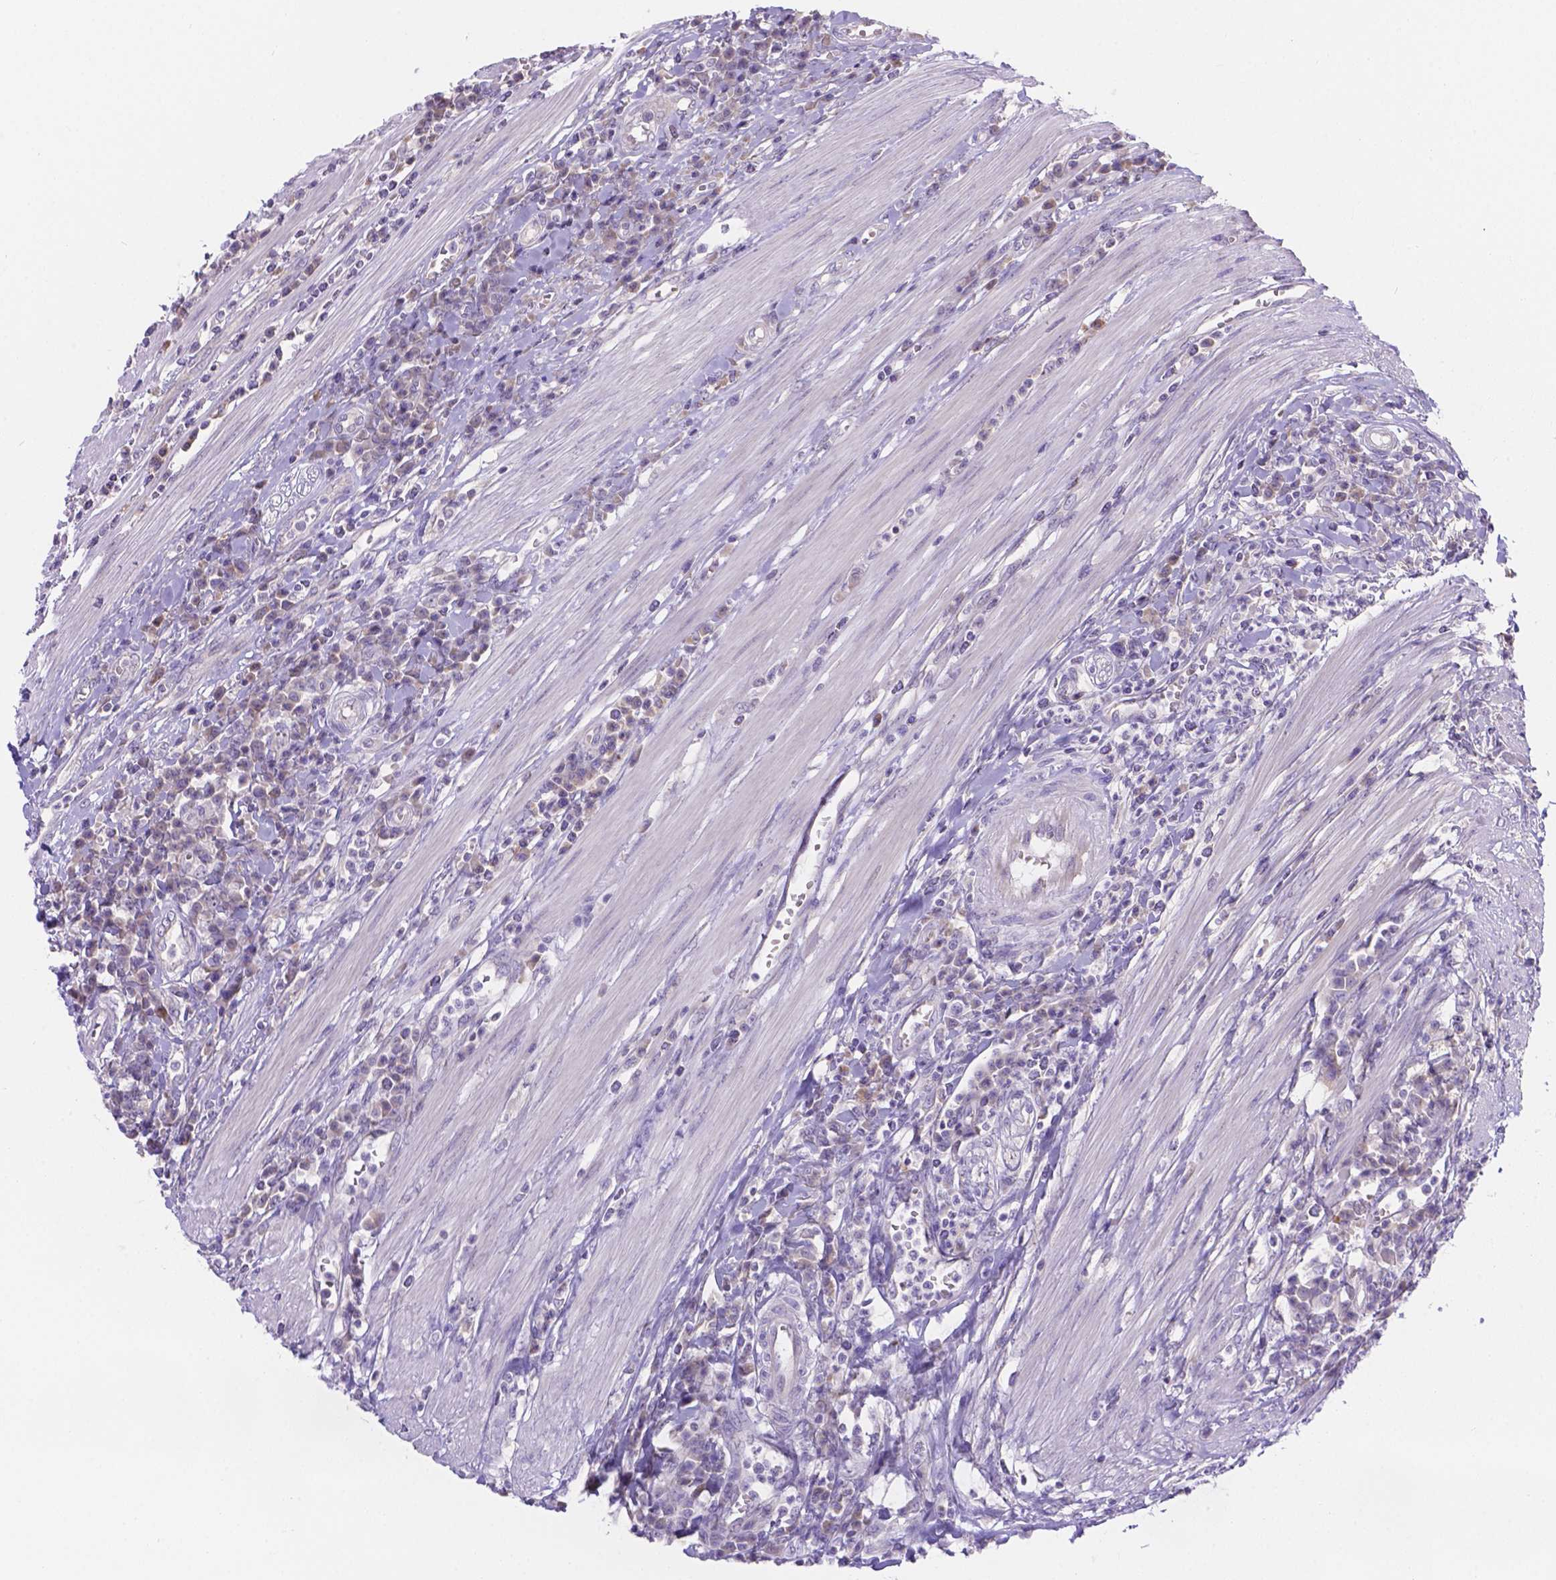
{"staining": {"intensity": "negative", "quantity": "none", "location": "none"}, "tissue": "colorectal cancer", "cell_type": "Tumor cells", "image_type": "cancer", "snomed": [{"axis": "morphology", "description": "Adenocarcinoma, NOS"}, {"axis": "topography", "description": "Colon"}], "caption": "This is an immunohistochemistry photomicrograph of colorectal cancer. There is no staining in tumor cells.", "gene": "CD96", "patient": {"sex": "male", "age": 65}}